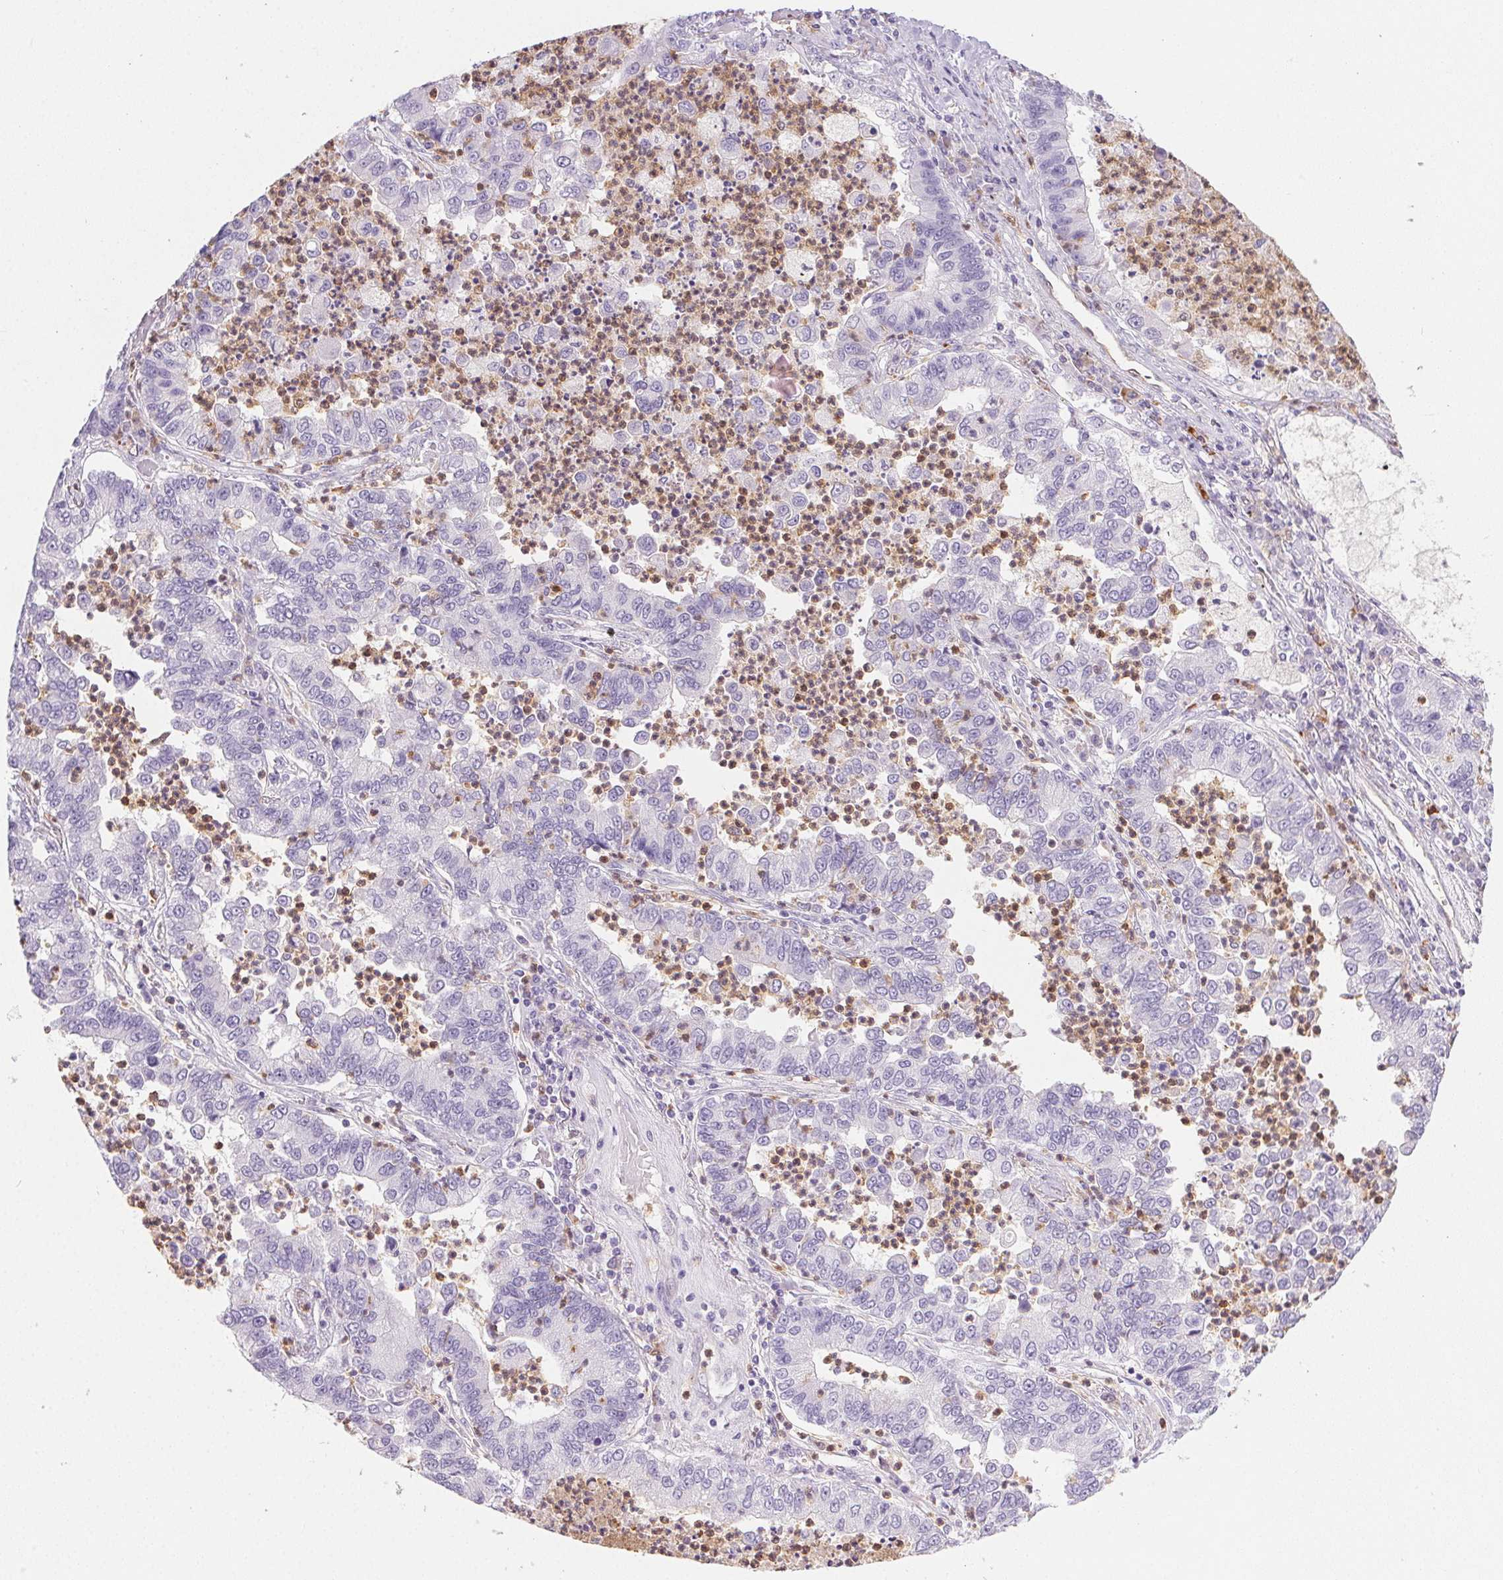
{"staining": {"intensity": "negative", "quantity": "none", "location": "none"}, "tissue": "lung cancer", "cell_type": "Tumor cells", "image_type": "cancer", "snomed": [{"axis": "morphology", "description": "Adenocarcinoma, NOS"}, {"axis": "topography", "description": "Lung"}], "caption": "Tumor cells are negative for protein expression in human lung cancer.", "gene": "TMEM45A", "patient": {"sex": "female", "age": 57}}